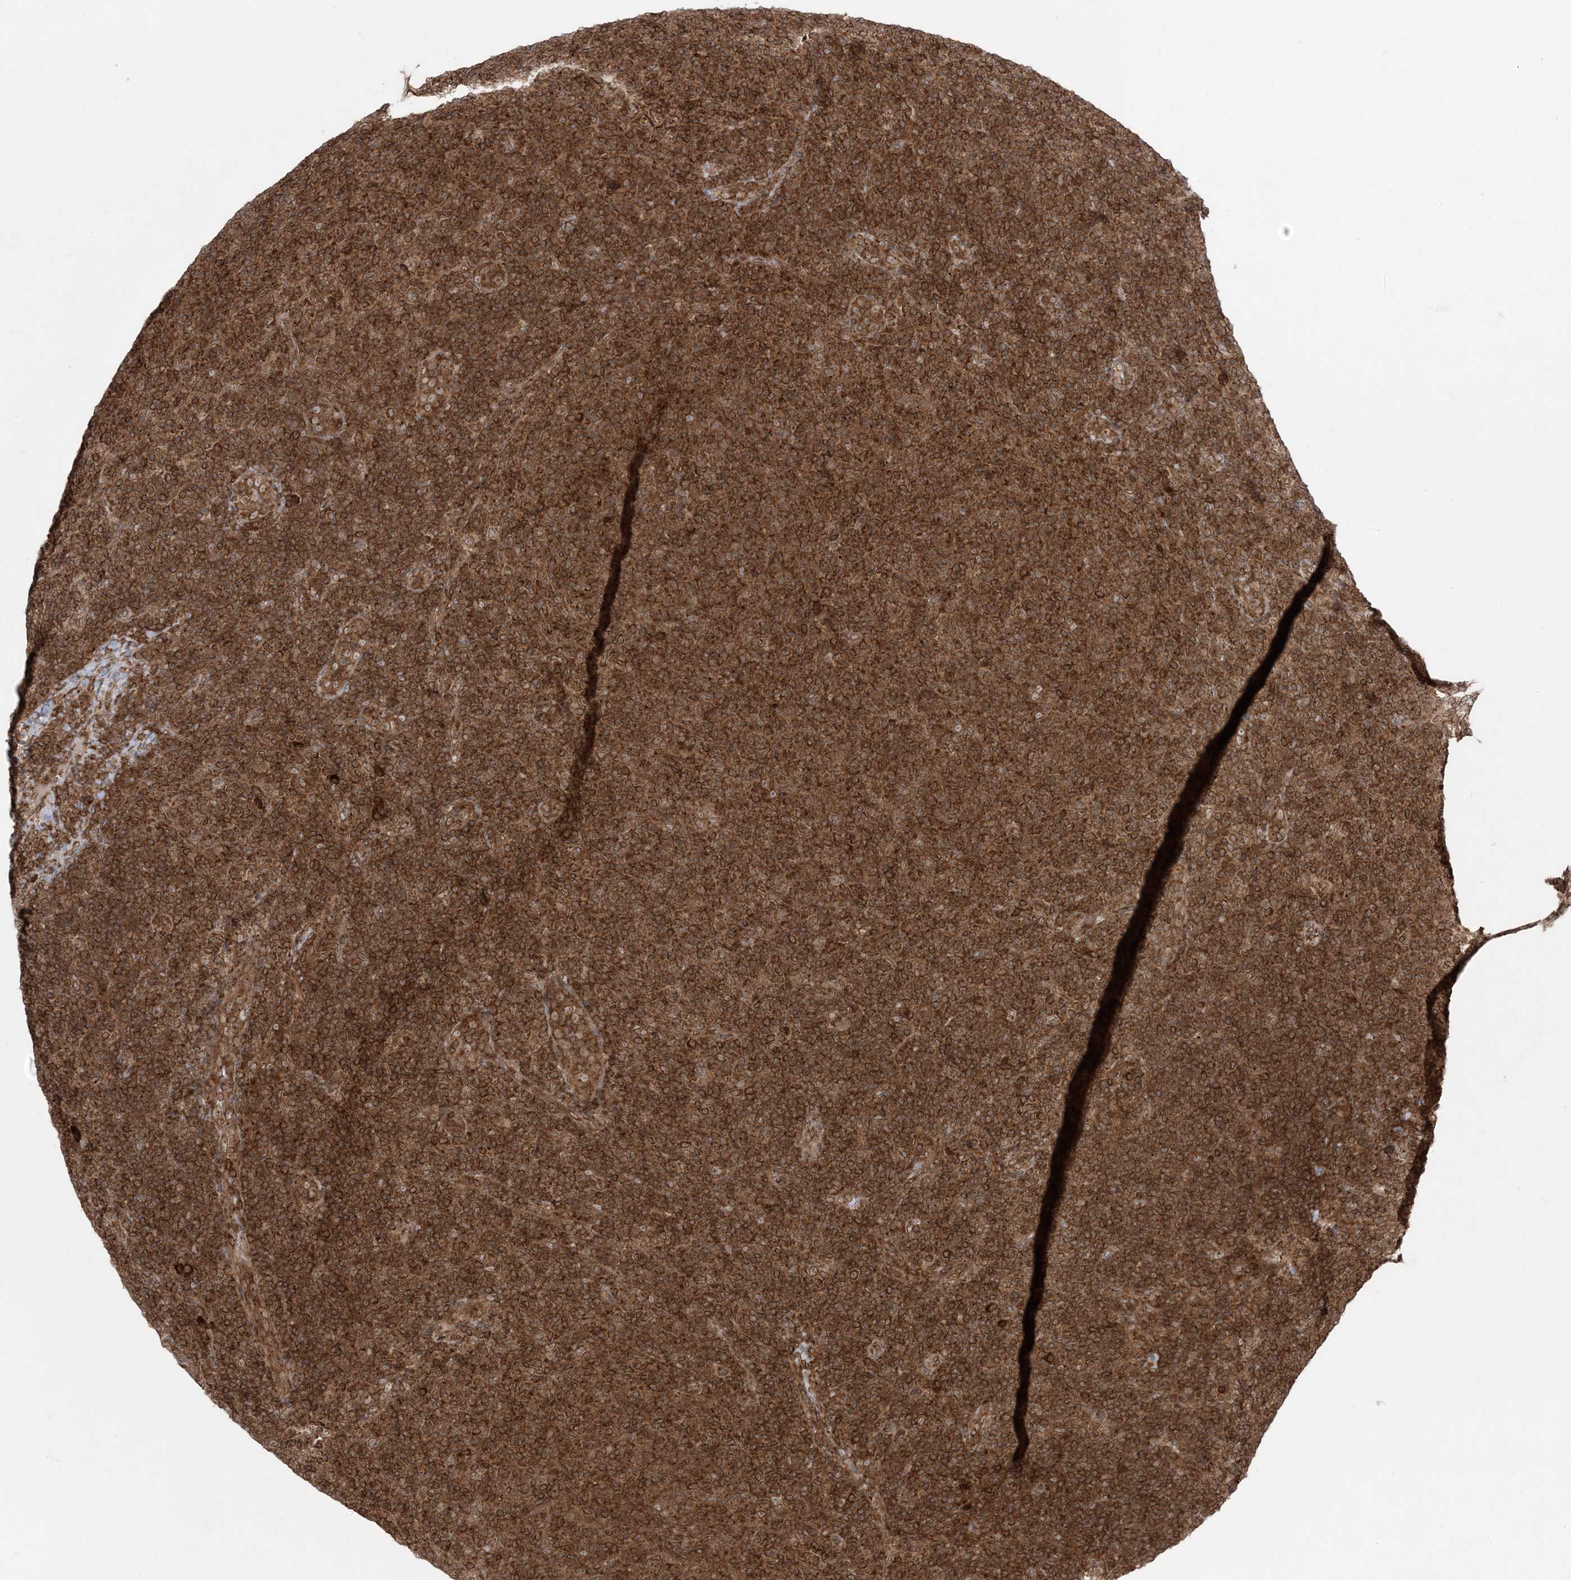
{"staining": {"intensity": "strong", "quantity": ">75%", "location": "cytoplasmic/membranous"}, "tissue": "lymphoma", "cell_type": "Tumor cells", "image_type": "cancer", "snomed": [{"axis": "morphology", "description": "Malignant lymphoma, non-Hodgkin's type, Low grade"}, {"axis": "topography", "description": "Lymph node"}], "caption": "The image exhibits immunohistochemical staining of lymphoma. There is strong cytoplasmic/membranous expression is seen in about >75% of tumor cells. The staining was performed using DAB, with brown indicating positive protein expression. Nuclei are stained blue with hematoxylin.", "gene": "DDX19B", "patient": {"sex": "male", "age": 66}}